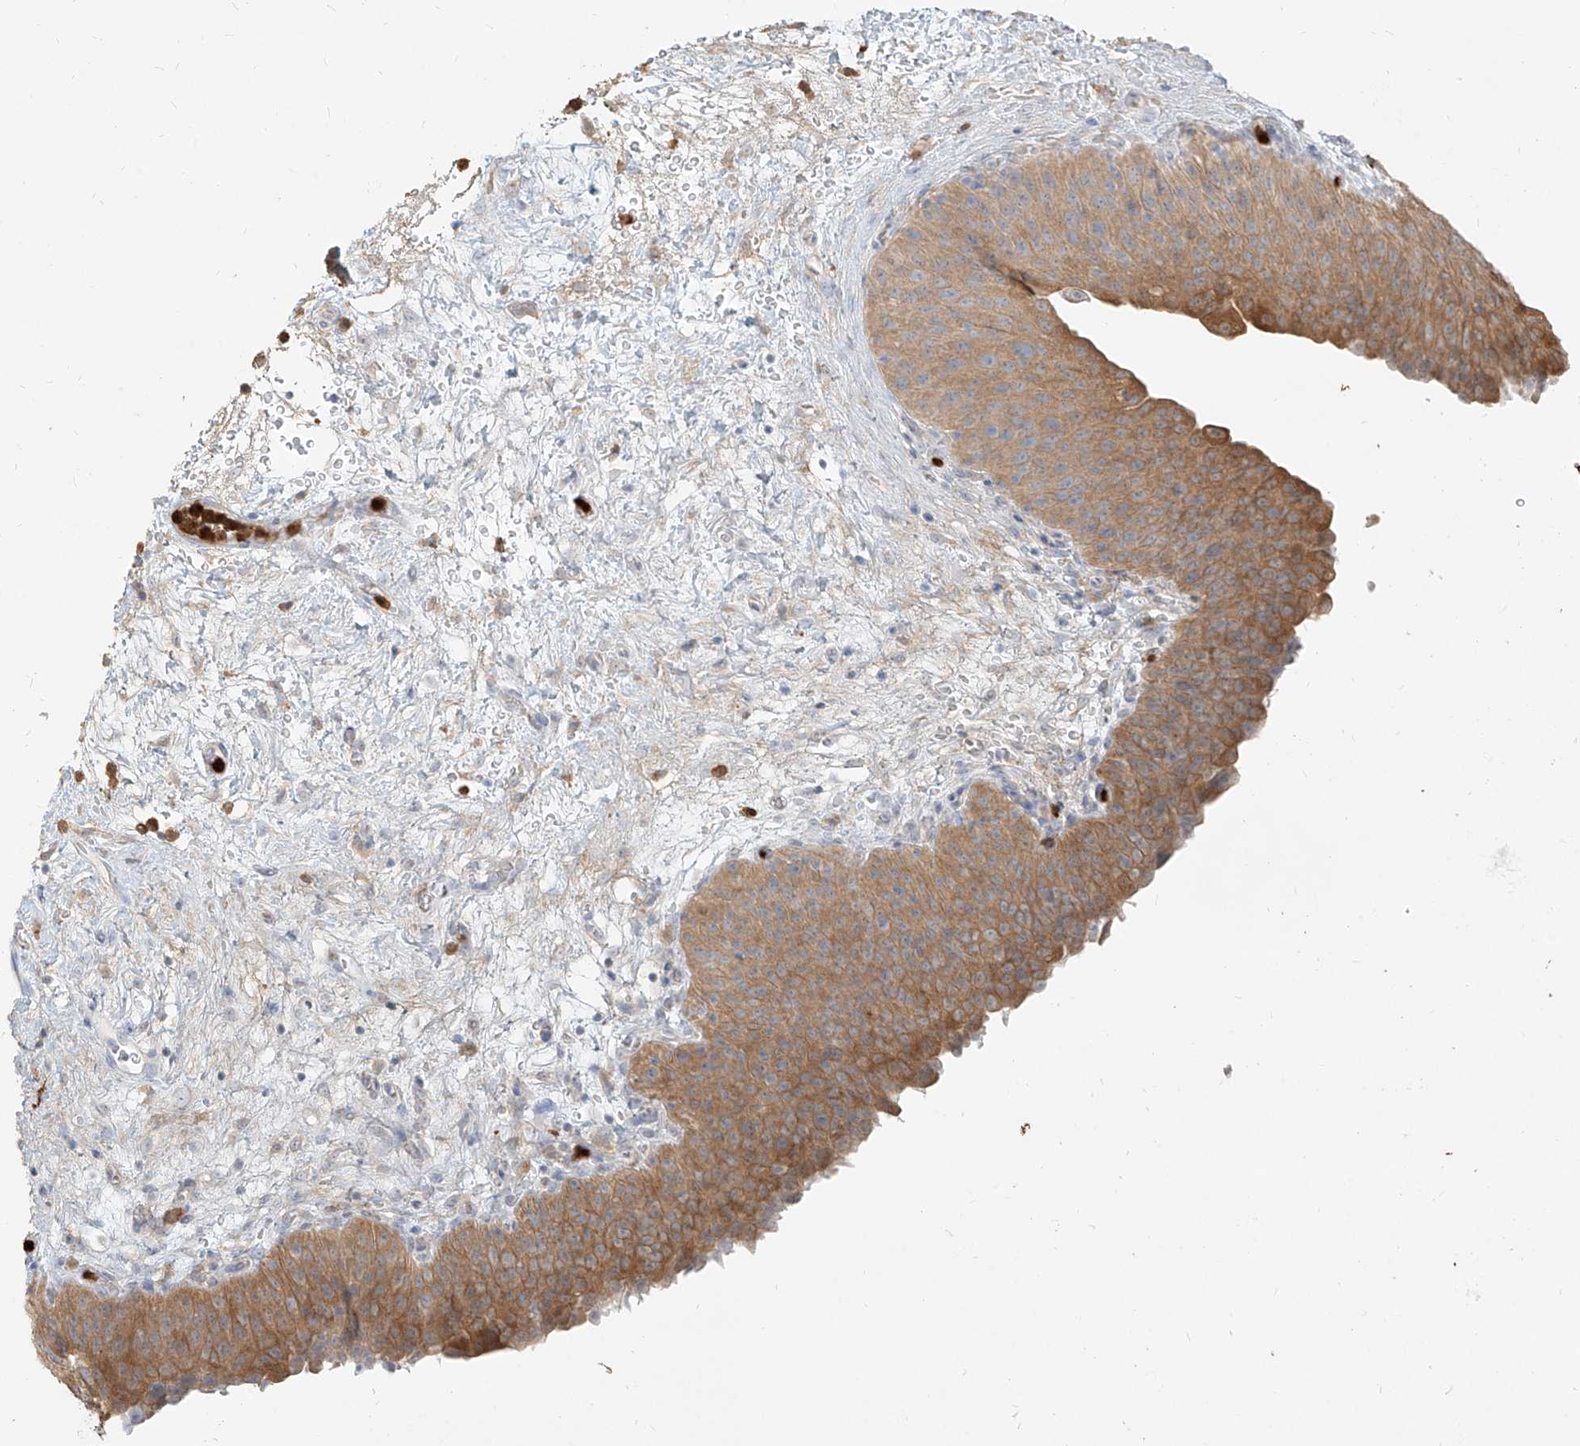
{"staining": {"intensity": "moderate", "quantity": ">75%", "location": "cytoplasmic/membranous"}, "tissue": "urinary bladder", "cell_type": "Urothelial cells", "image_type": "normal", "snomed": [{"axis": "morphology", "description": "Normal tissue, NOS"}, {"axis": "morphology", "description": "Dysplasia, NOS"}, {"axis": "topography", "description": "Urinary bladder"}], "caption": "A high-resolution micrograph shows immunohistochemistry (IHC) staining of normal urinary bladder, which shows moderate cytoplasmic/membranous staining in about >75% of urothelial cells.", "gene": "PGD", "patient": {"sex": "male", "age": 35}}